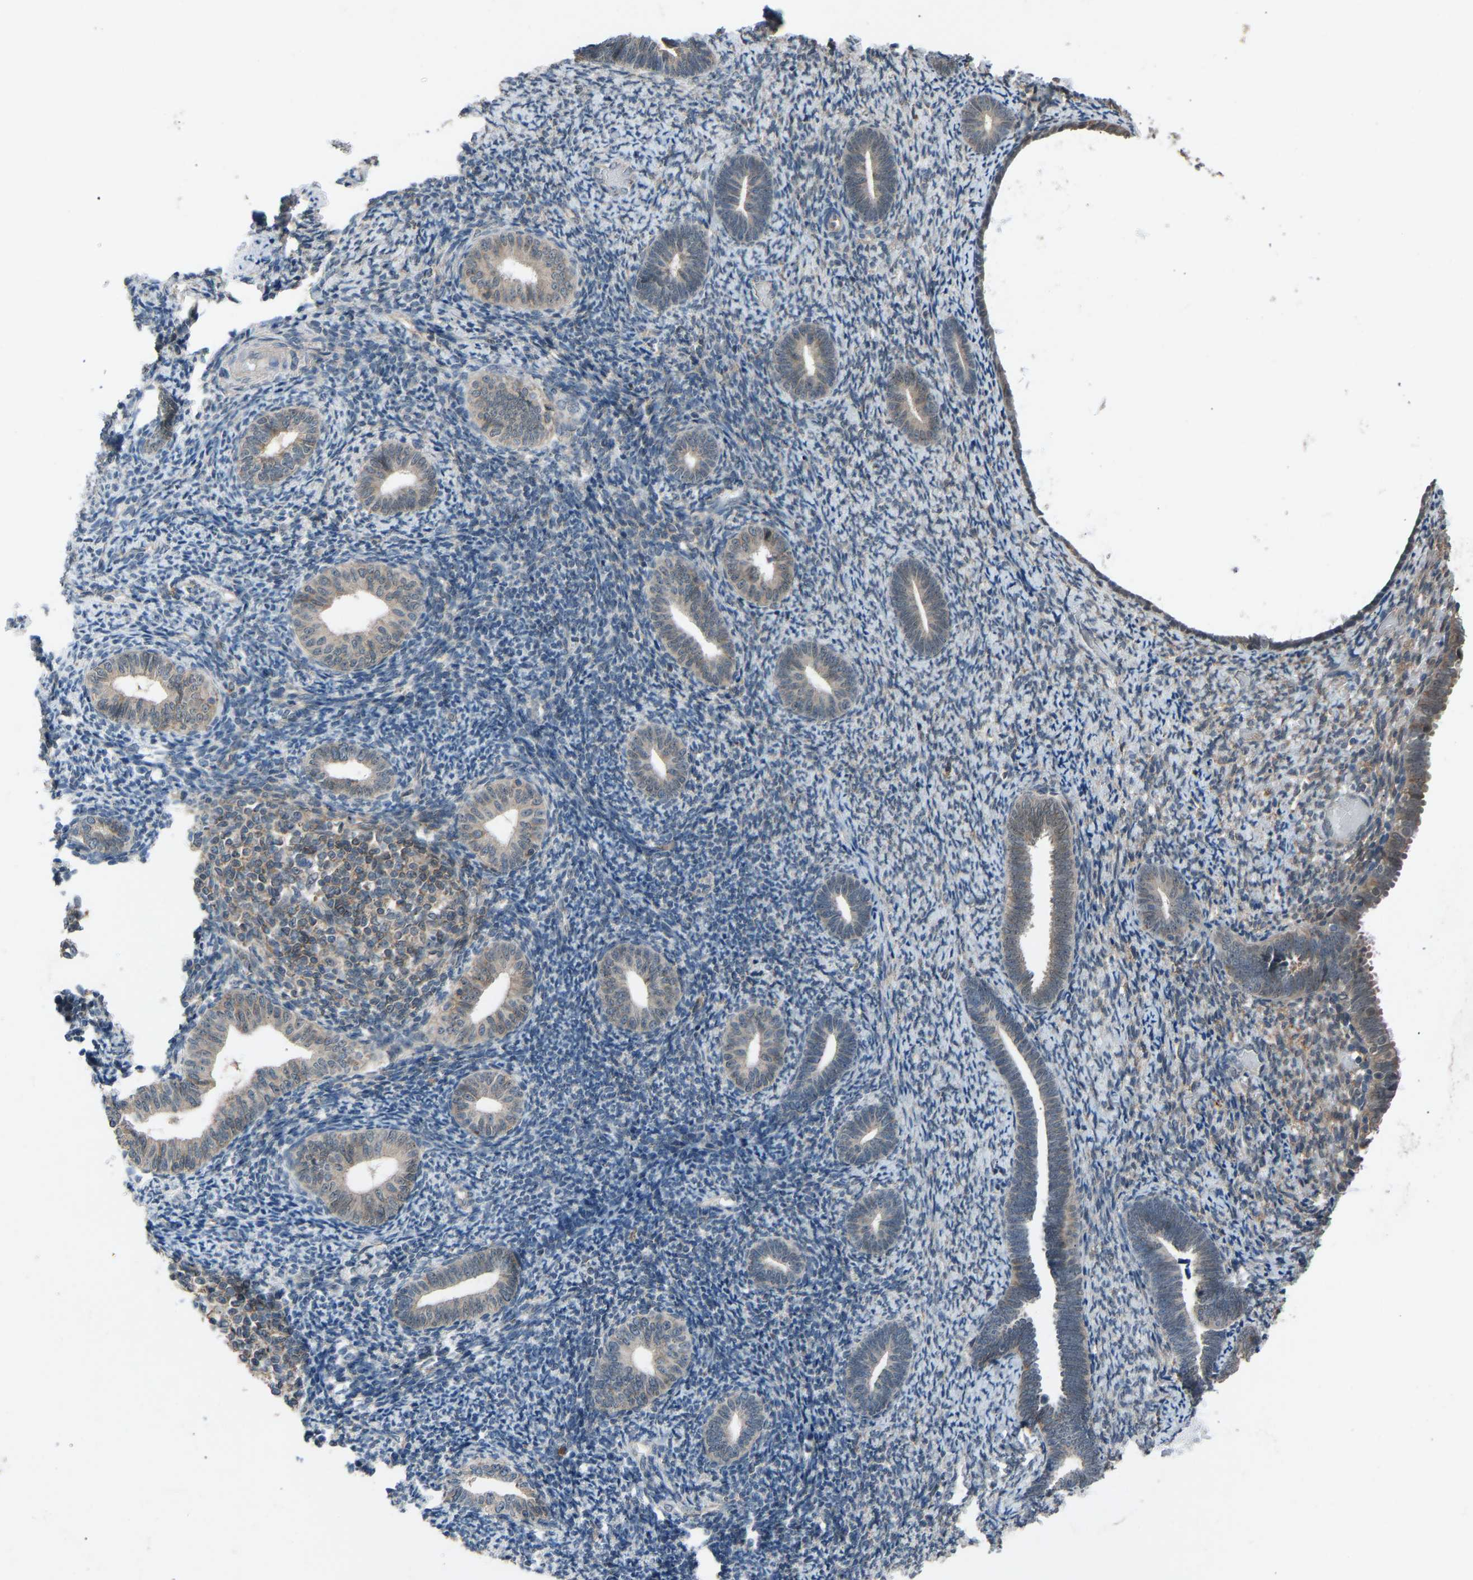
{"staining": {"intensity": "weak", "quantity": "<25%", "location": "cytoplasmic/membranous"}, "tissue": "endometrium", "cell_type": "Cells in endometrial stroma", "image_type": "normal", "snomed": [{"axis": "morphology", "description": "Normal tissue, NOS"}, {"axis": "topography", "description": "Endometrium"}], "caption": "IHC histopathology image of benign endometrium: human endometrium stained with DAB (3,3'-diaminobenzidine) exhibits no significant protein positivity in cells in endometrial stroma. The staining was performed using DAB to visualize the protein expression in brown, while the nuclei were stained in blue with hematoxylin (Magnification: 20x).", "gene": "SLC43A1", "patient": {"sex": "female", "age": 66}}